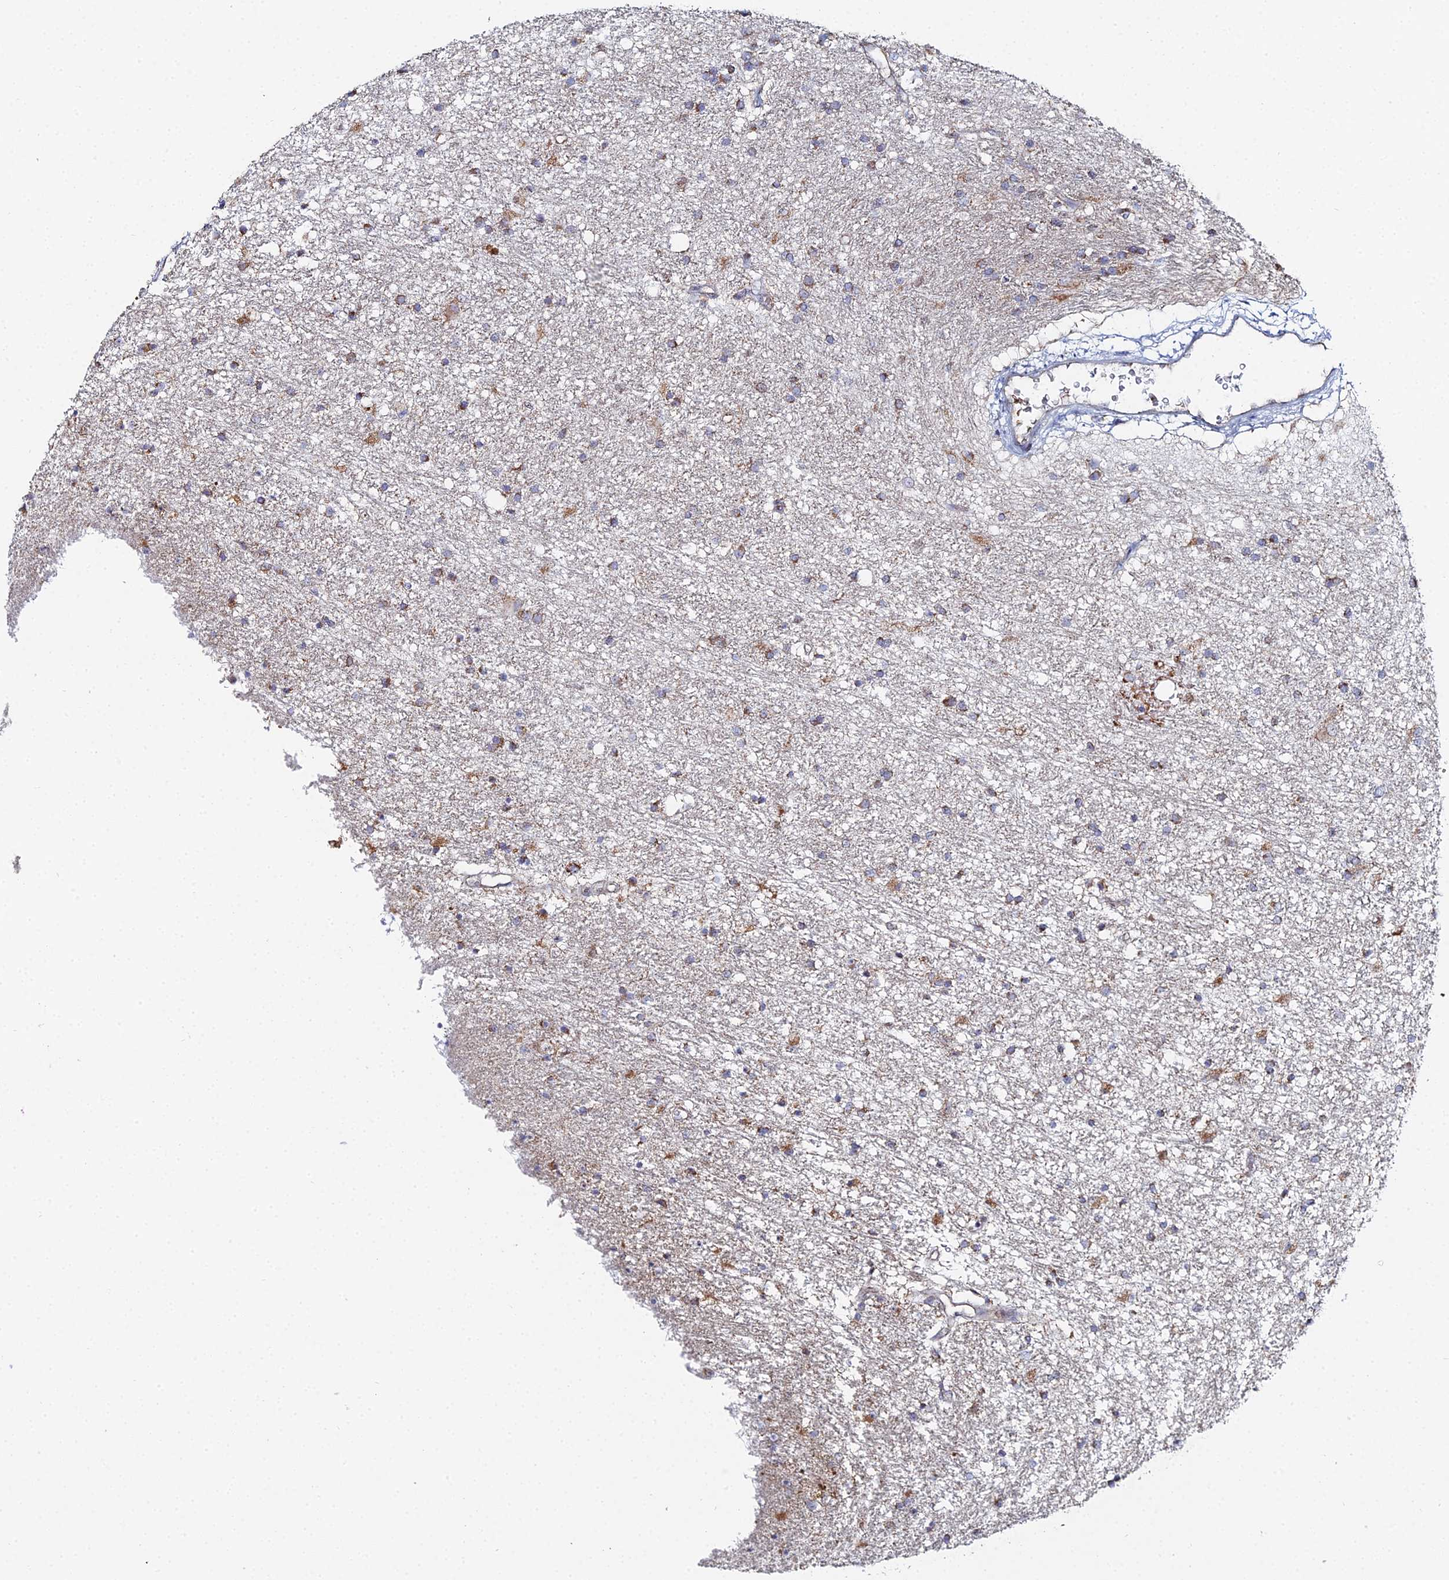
{"staining": {"intensity": "moderate", "quantity": "25%-75%", "location": "cytoplasmic/membranous"}, "tissue": "glioma", "cell_type": "Tumor cells", "image_type": "cancer", "snomed": [{"axis": "morphology", "description": "Glioma, malignant, High grade"}, {"axis": "topography", "description": "Brain"}], "caption": "Protein positivity by immunohistochemistry exhibits moderate cytoplasmic/membranous positivity in approximately 25%-75% of tumor cells in malignant high-grade glioma.", "gene": "MPC1", "patient": {"sex": "male", "age": 77}}